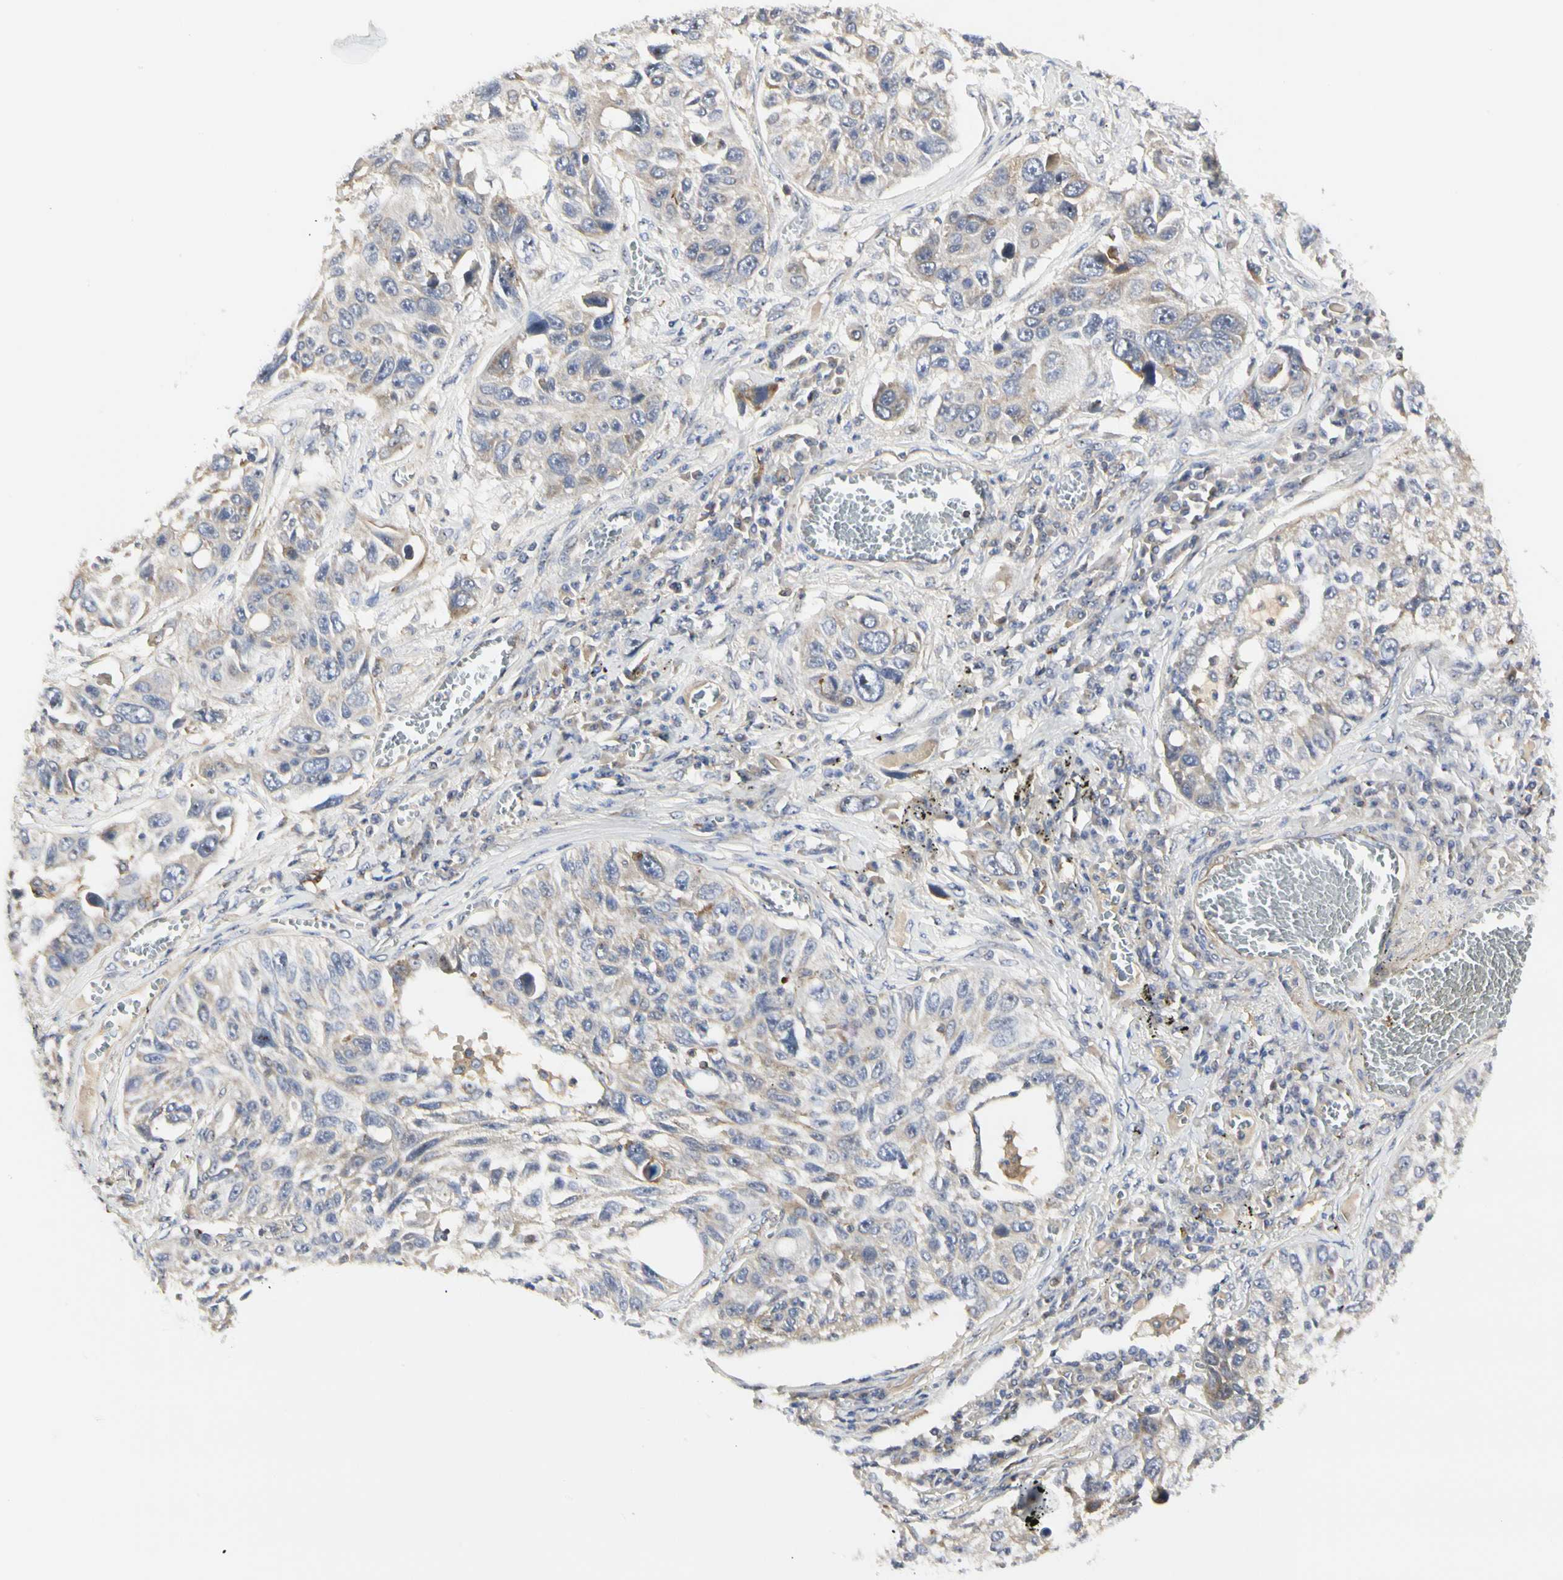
{"staining": {"intensity": "weak", "quantity": "25%-75%", "location": "cytoplasmic/membranous"}, "tissue": "lung cancer", "cell_type": "Tumor cells", "image_type": "cancer", "snomed": [{"axis": "morphology", "description": "Squamous cell carcinoma, NOS"}, {"axis": "topography", "description": "Lung"}], "caption": "Weak cytoplasmic/membranous expression is seen in about 25%-75% of tumor cells in lung cancer (squamous cell carcinoma).", "gene": "SHANK2", "patient": {"sex": "male", "age": 71}}